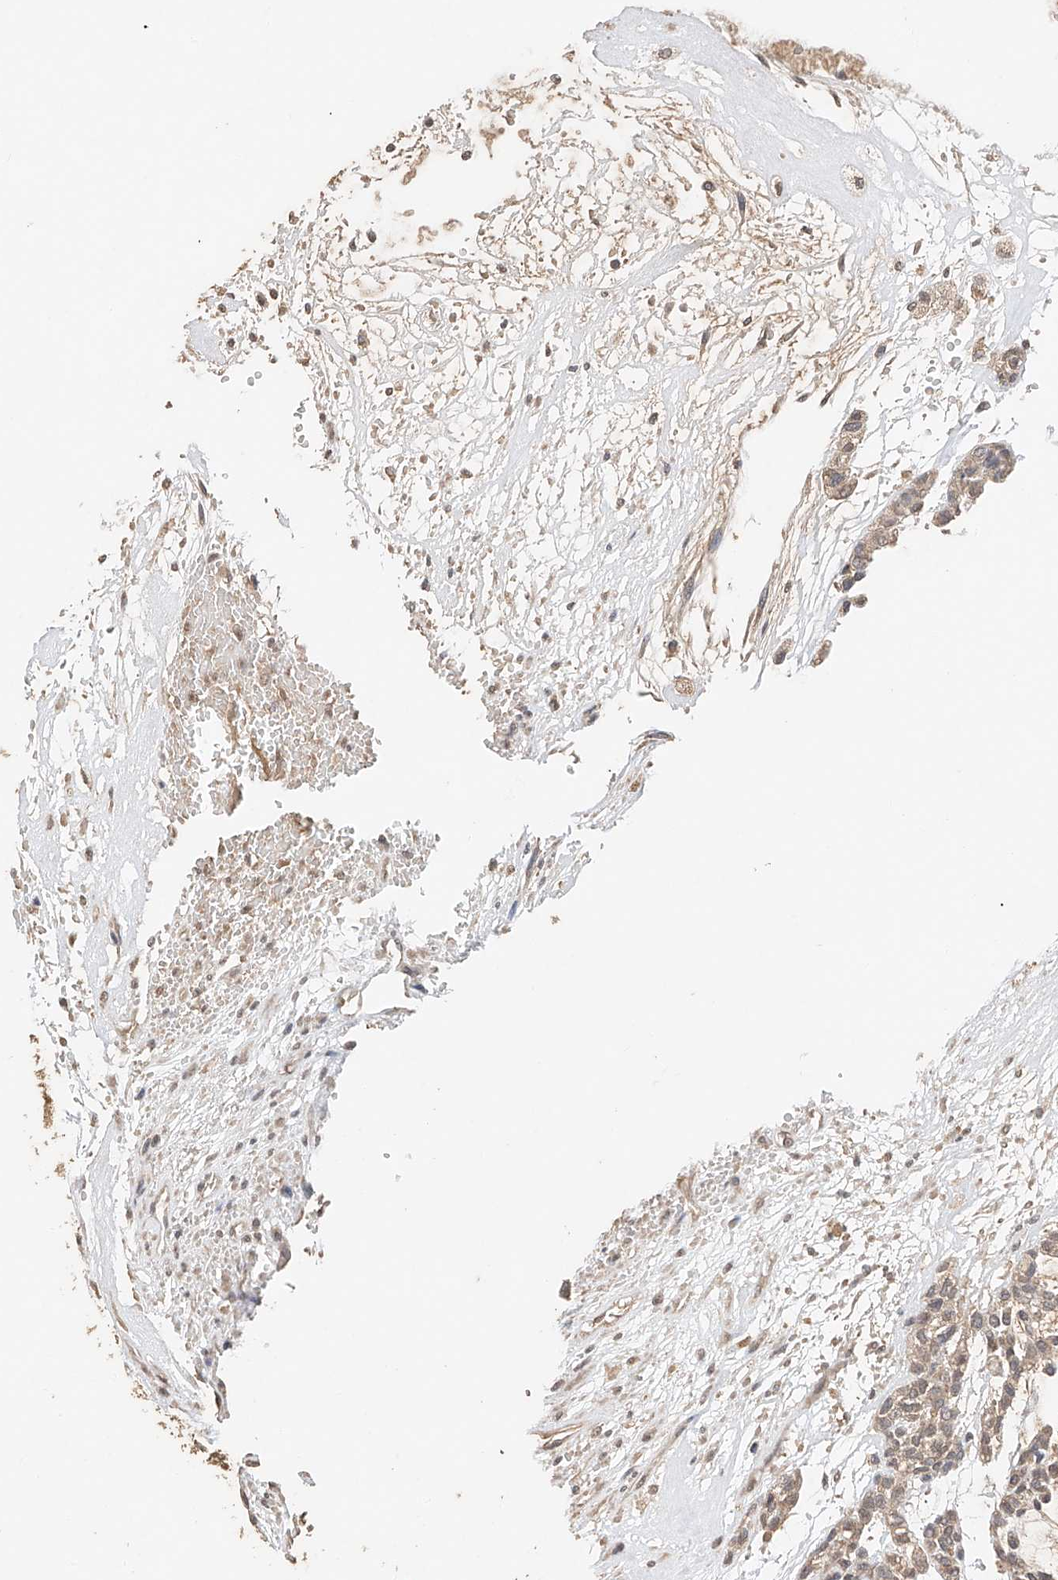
{"staining": {"intensity": "weak", "quantity": ">75%", "location": "cytoplasmic/membranous,nuclear"}, "tissue": "head and neck cancer", "cell_type": "Tumor cells", "image_type": "cancer", "snomed": [{"axis": "morphology", "description": "Adenocarcinoma, NOS"}, {"axis": "morphology", "description": "Adenoma, NOS"}, {"axis": "topography", "description": "Head-Neck"}], "caption": "Immunohistochemistry (IHC) image of neoplastic tissue: adenocarcinoma (head and neck) stained using IHC reveals low levels of weak protein expression localized specifically in the cytoplasmic/membranous and nuclear of tumor cells, appearing as a cytoplasmic/membranous and nuclear brown color.", "gene": "IL22RA2", "patient": {"sex": "female", "age": 55}}